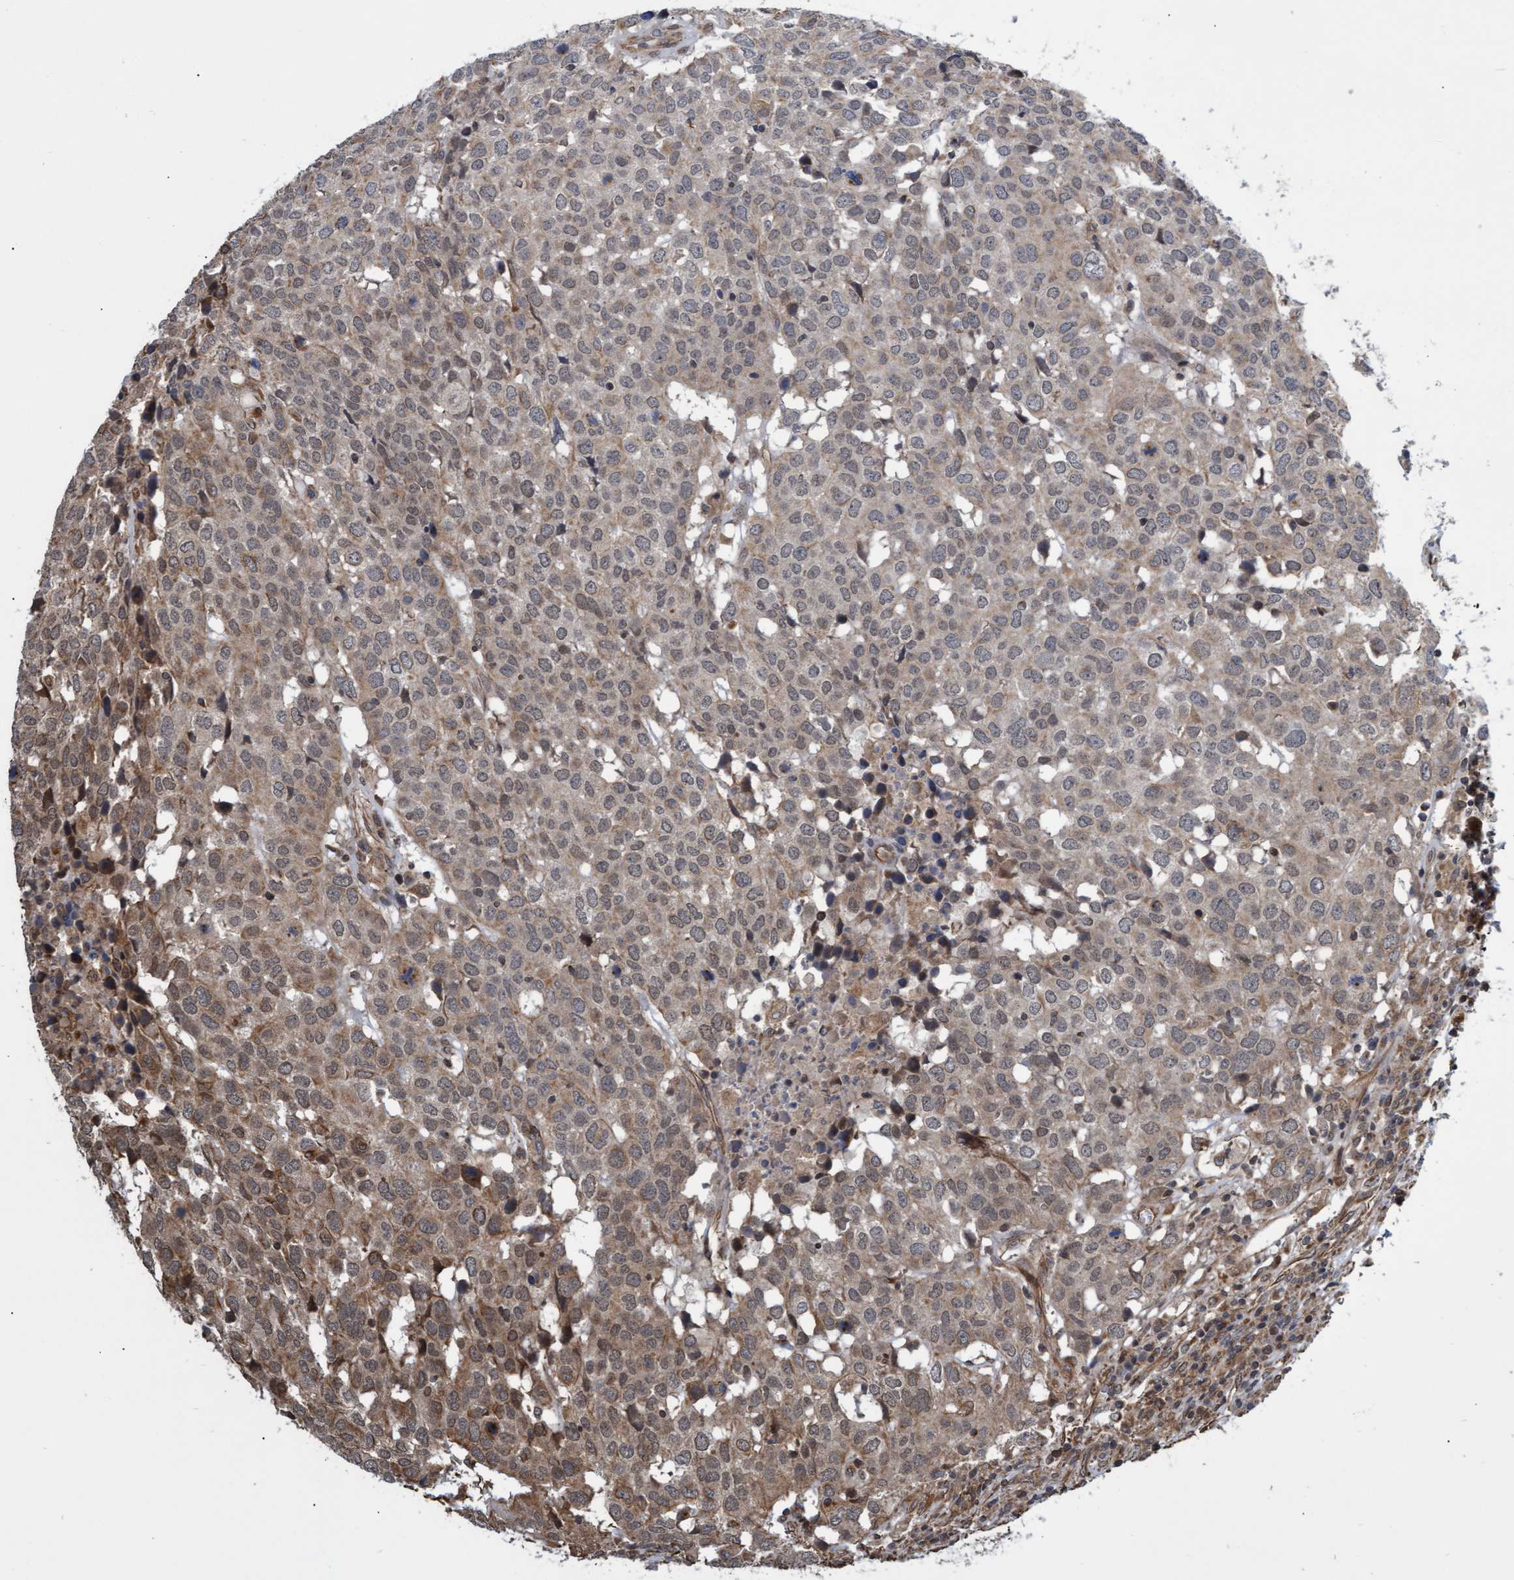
{"staining": {"intensity": "moderate", "quantity": "<25%", "location": "cytoplasmic/membranous"}, "tissue": "head and neck cancer", "cell_type": "Tumor cells", "image_type": "cancer", "snomed": [{"axis": "morphology", "description": "Squamous cell carcinoma, NOS"}, {"axis": "topography", "description": "Head-Neck"}], "caption": "Brown immunohistochemical staining in human head and neck cancer (squamous cell carcinoma) displays moderate cytoplasmic/membranous expression in approximately <25% of tumor cells. The staining was performed using DAB to visualize the protein expression in brown, while the nuclei were stained in blue with hematoxylin (Magnification: 20x).", "gene": "TNFRSF10B", "patient": {"sex": "male", "age": 66}}